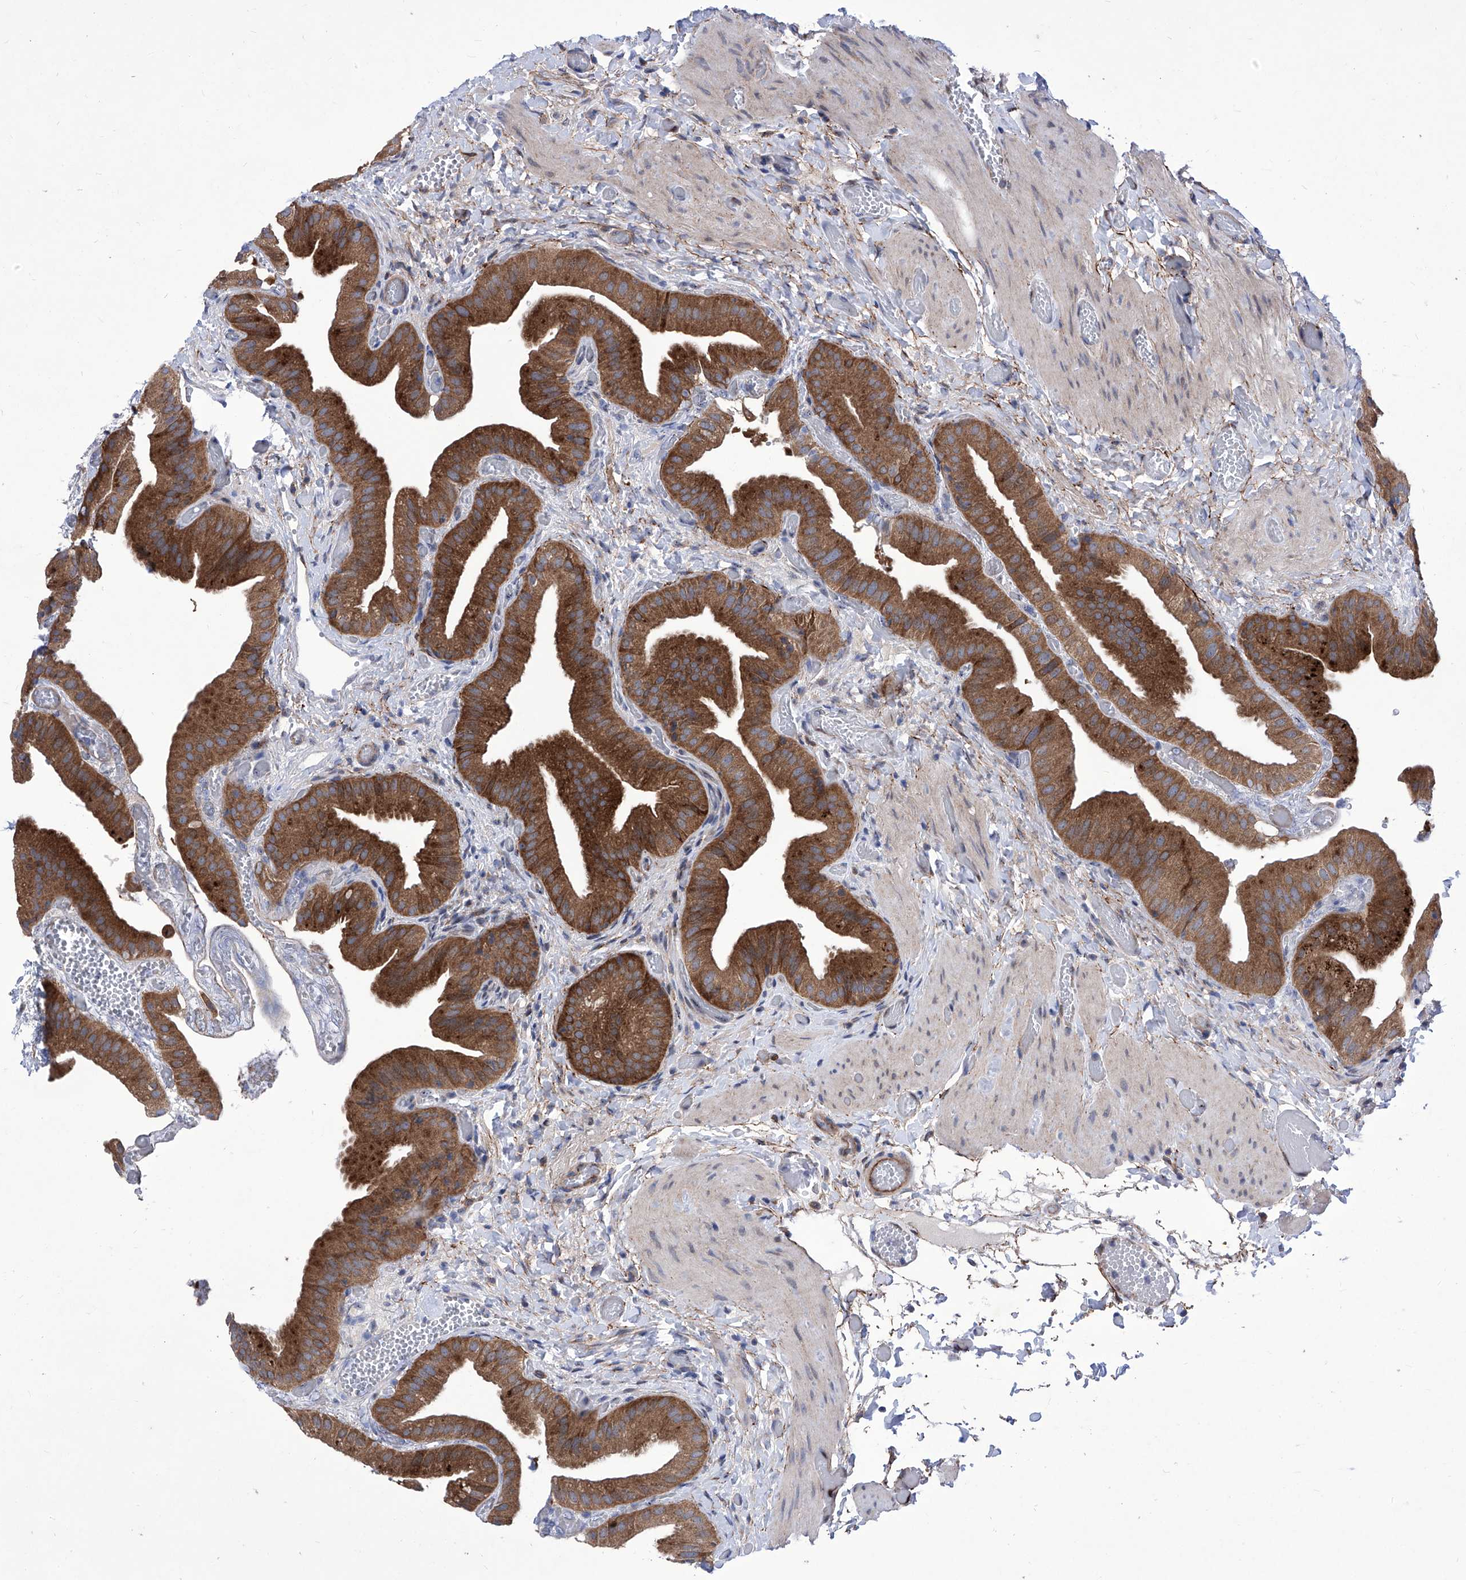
{"staining": {"intensity": "strong", "quantity": ">75%", "location": "cytoplasmic/membranous"}, "tissue": "gallbladder", "cell_type": "Glandular cells", "image_type": "normal", "snomed": [{"axis": "morphology", "description": "Normal tissue, NOS"}, {"axis": "topography", "description": "Gallbladder"}], "caption": "The micrograph reveals immunohistochemical staining of normal gallbladder. There is strong cytoplasmic/membranous positivity is identified in about >75% of glandular cells.", "gene": "KTI12", "patient": {"sex": "female", "age": 64}}